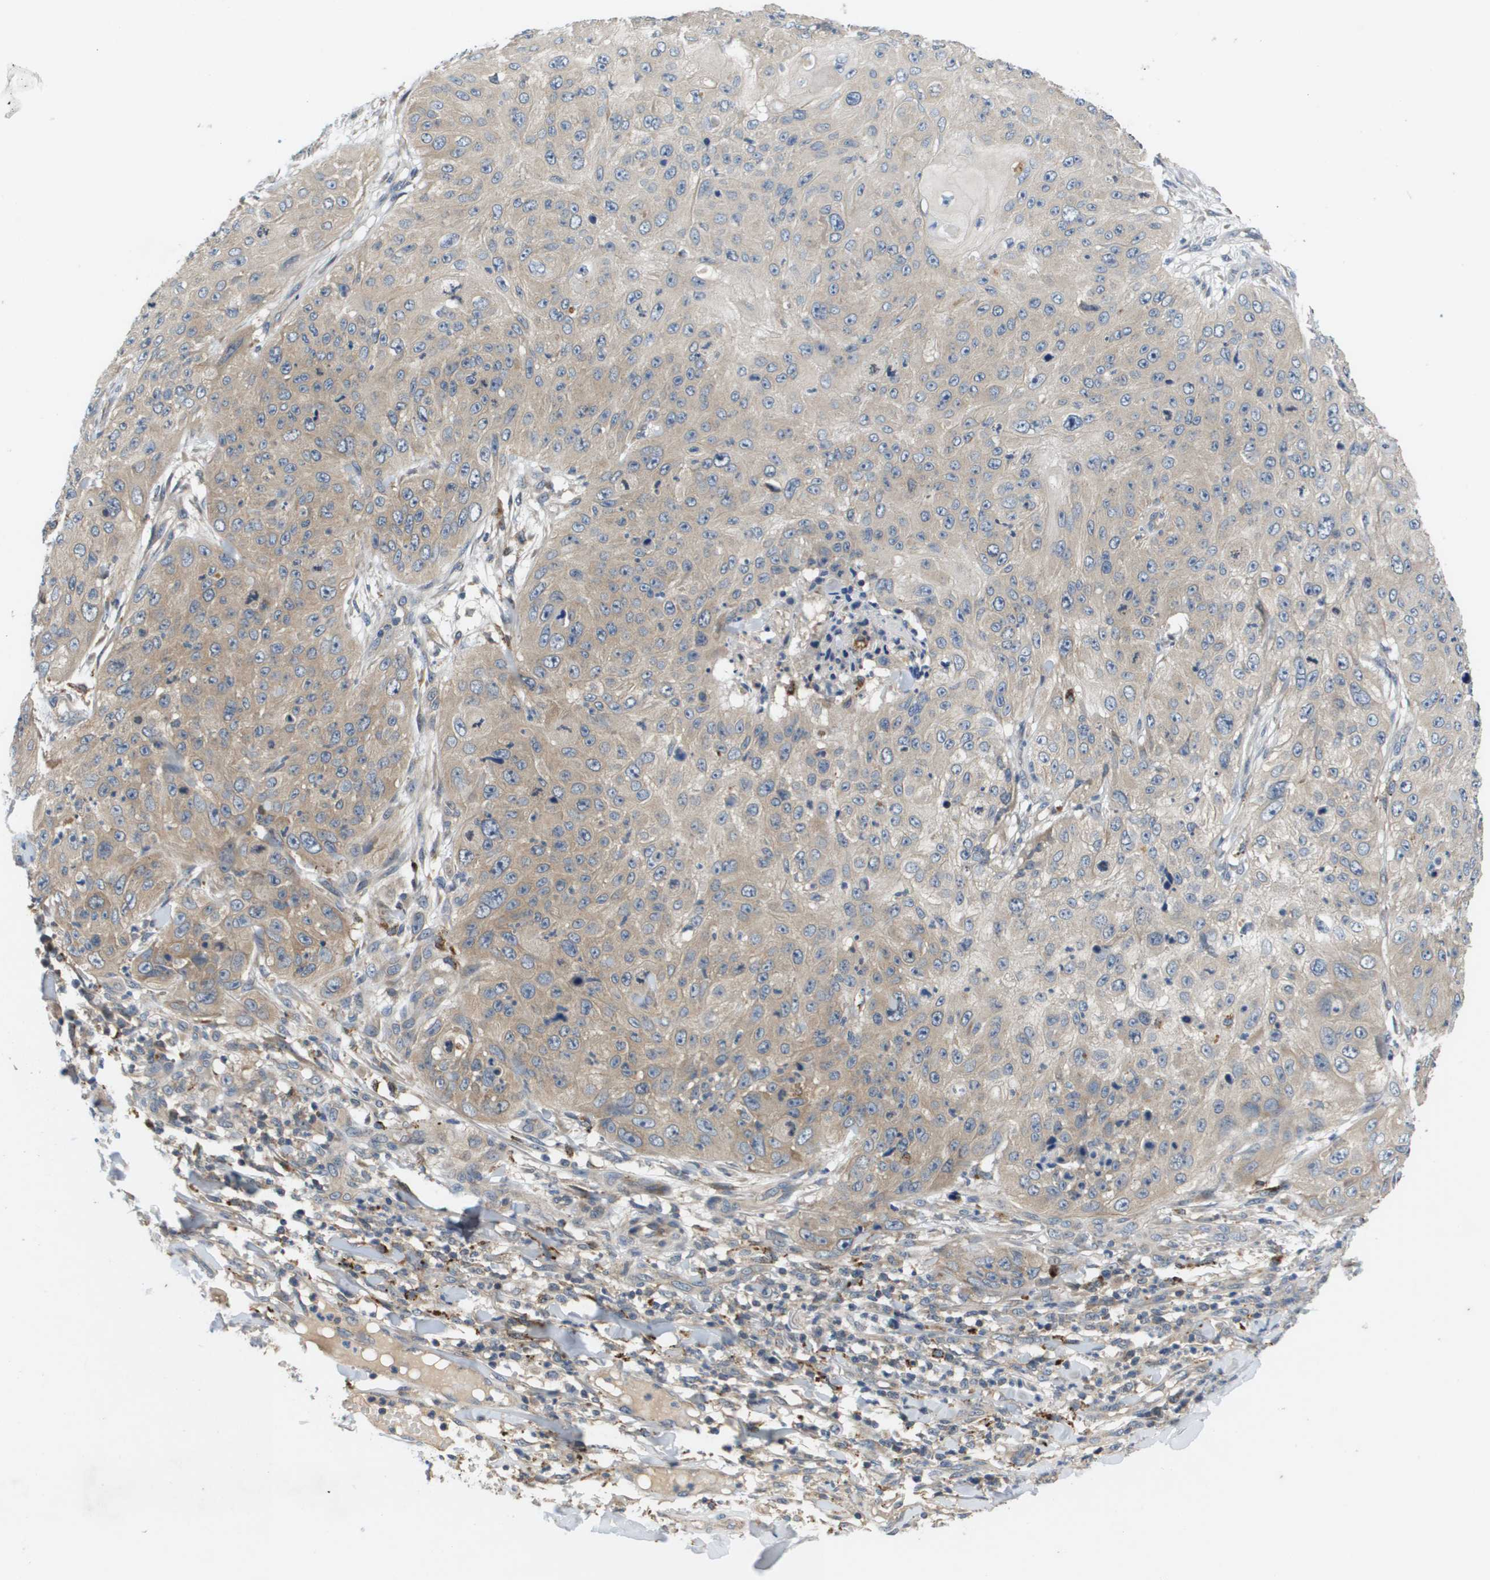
{"staining": {"intensity": "weak", "quantity": "25%-75%", "location": "cytoplasmic/membranous"}, "tissue": "skin cancer", "cell_type": "Tumor cells", "image_type": "cancer", "snomed": [{"axis": "morphology", "description": "Squamous cell carcinoma, NOS"}, {"axis": "topography", "description": "Skin"}], "caption": "Protein staining by immunohistochemistry exhibits weak cytoplasmic/membranous expression in about 25%-75% of tumor cells in skin cancer (squamous cell carcinoma).", "gene": "SLC25A20", "patient": {"sex": "female", "age": 80}}